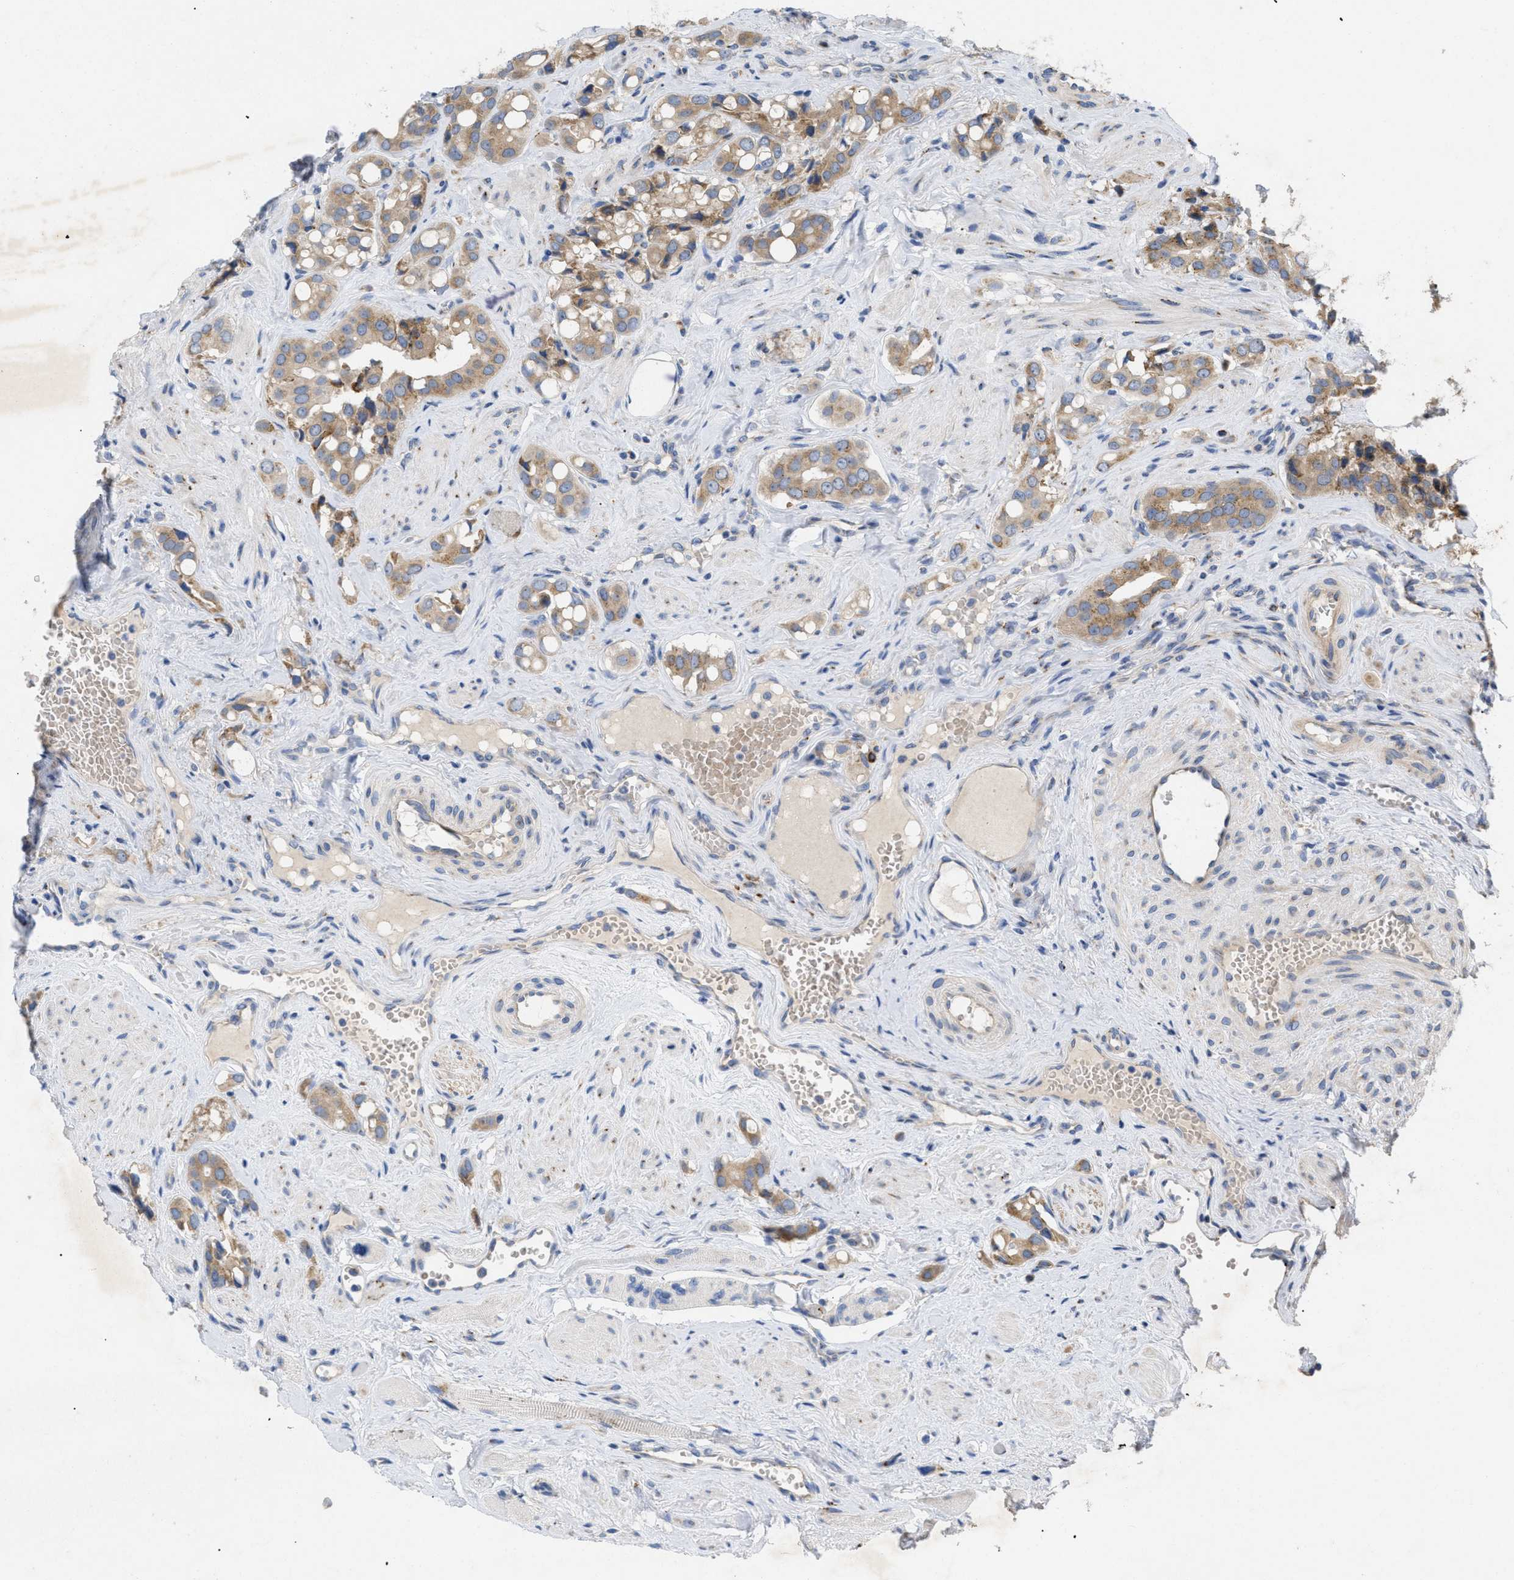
{"staining": {"intensity": "moderate", "quantity": ">75%", "location": "cytoplasmic/membranous"}, "tissue": "prostate cancer", "cell_type": "Tumor cells", "image_type": "cancer", "snomed": [{"axis": "morphology", "description": "Adenocarcinoma, High grade"}, {"axis": "topography", "description": "Prostate"}], "caption": "Immunohistochemical staining of prostate cancer (adenocarcinoma (high-grade)) exhibits medium levels of moderate cytoplasmic/membranous expression in approximately >75% of tumor cells. The staining was performed using DAB to visualize the protein expression in brown, while the nuclei were stained in blue with hematoxylin (Magnification: 20x).", "gene": "SLC50A1", "patient": {"sex": "male", "age": 52}}